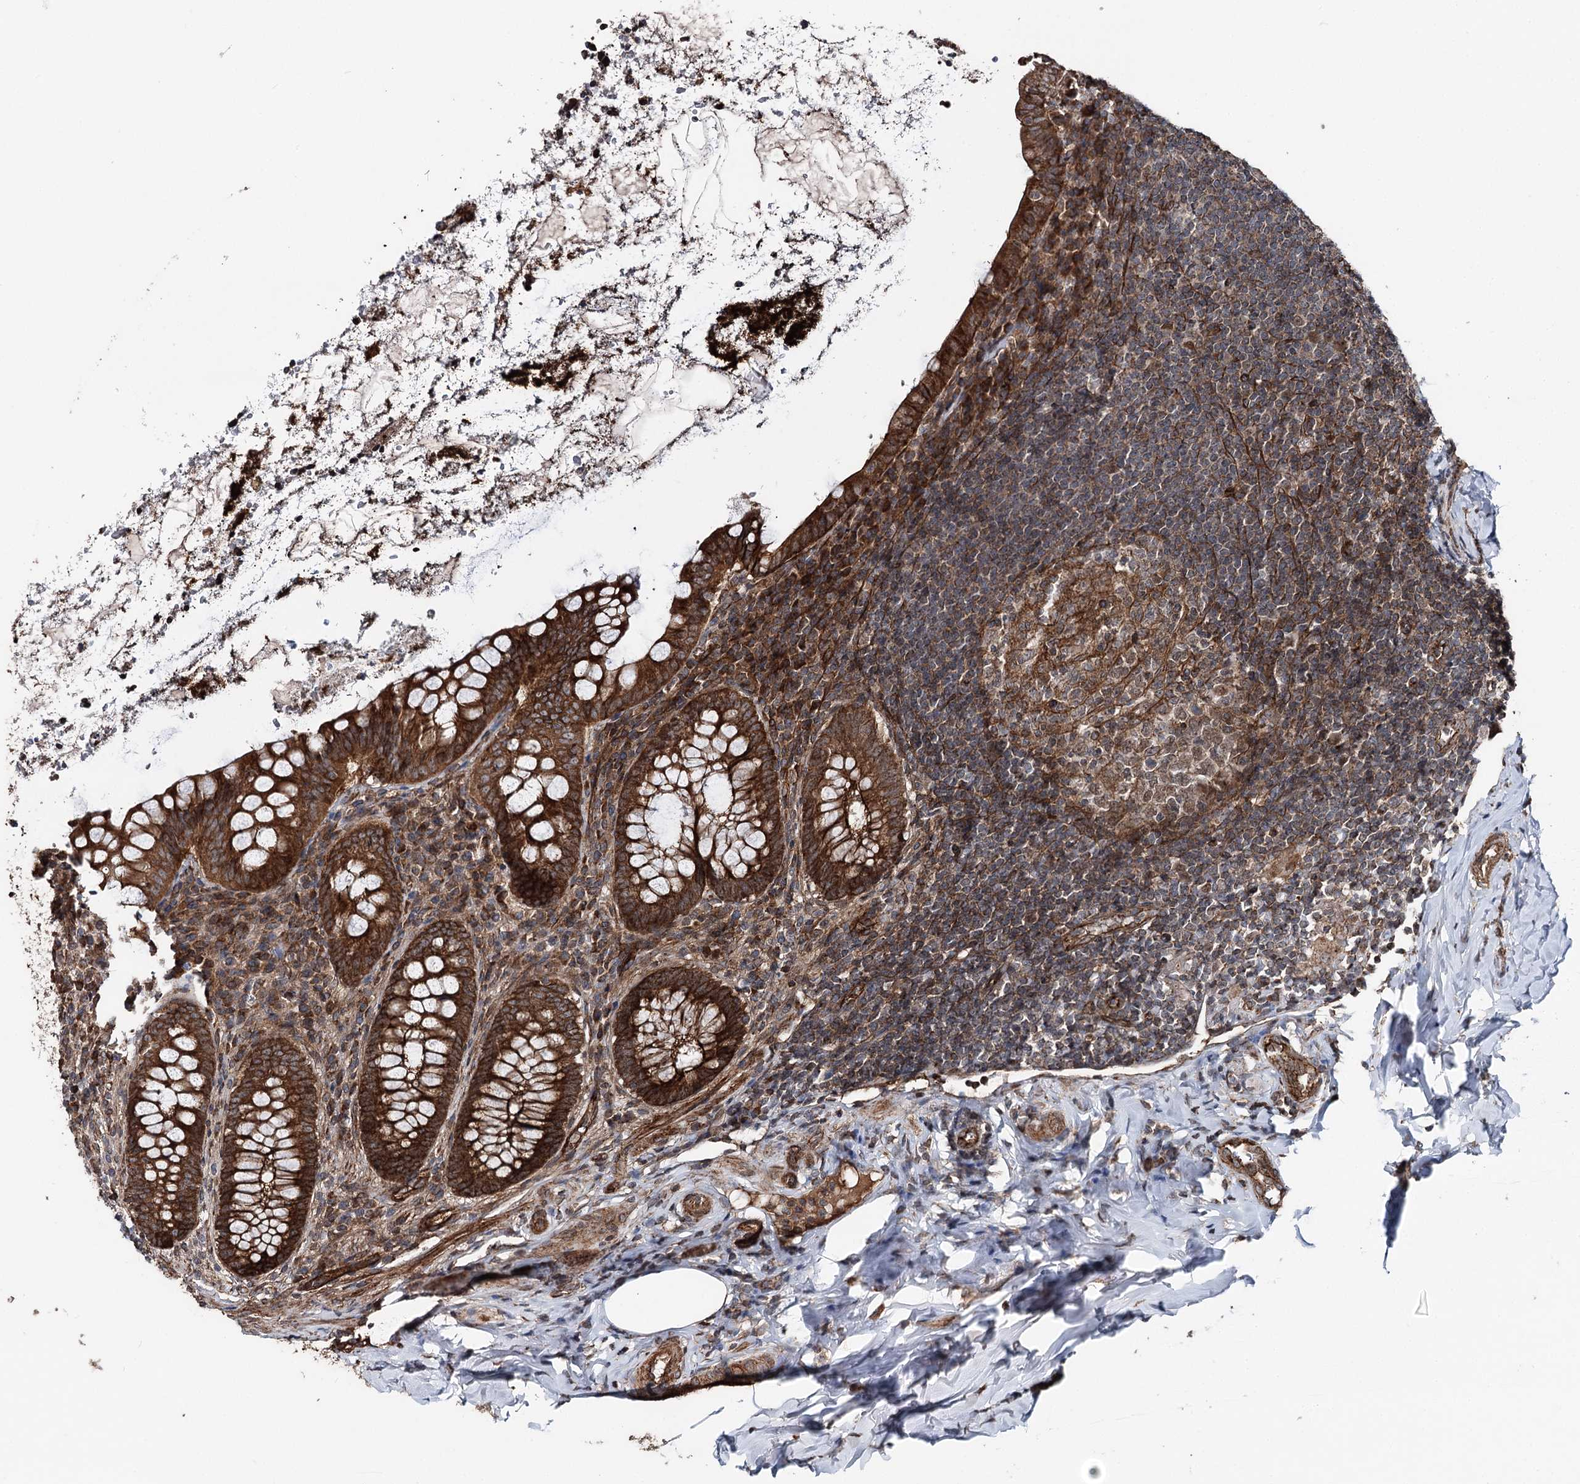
{"staining": {"intensity": "strong", "quantity": ">75%", "location": "cytoplasmic/membranous"}, "tissue": "appendix", "cell_type": "Glandular cells", "image_type": "normal", "snomed": [{"axis": "morphology", "description": "Normal tissue, NOS"}, {"axis": "topography", "description": "Appendix"}], "caption": "Protein analysis of benign appendix reveals strong cytoplasmic/membranous positivity in about >75% of glandular cells.", "gene": "ITFG2", "patient": {"sex": "female", "age": 33}}